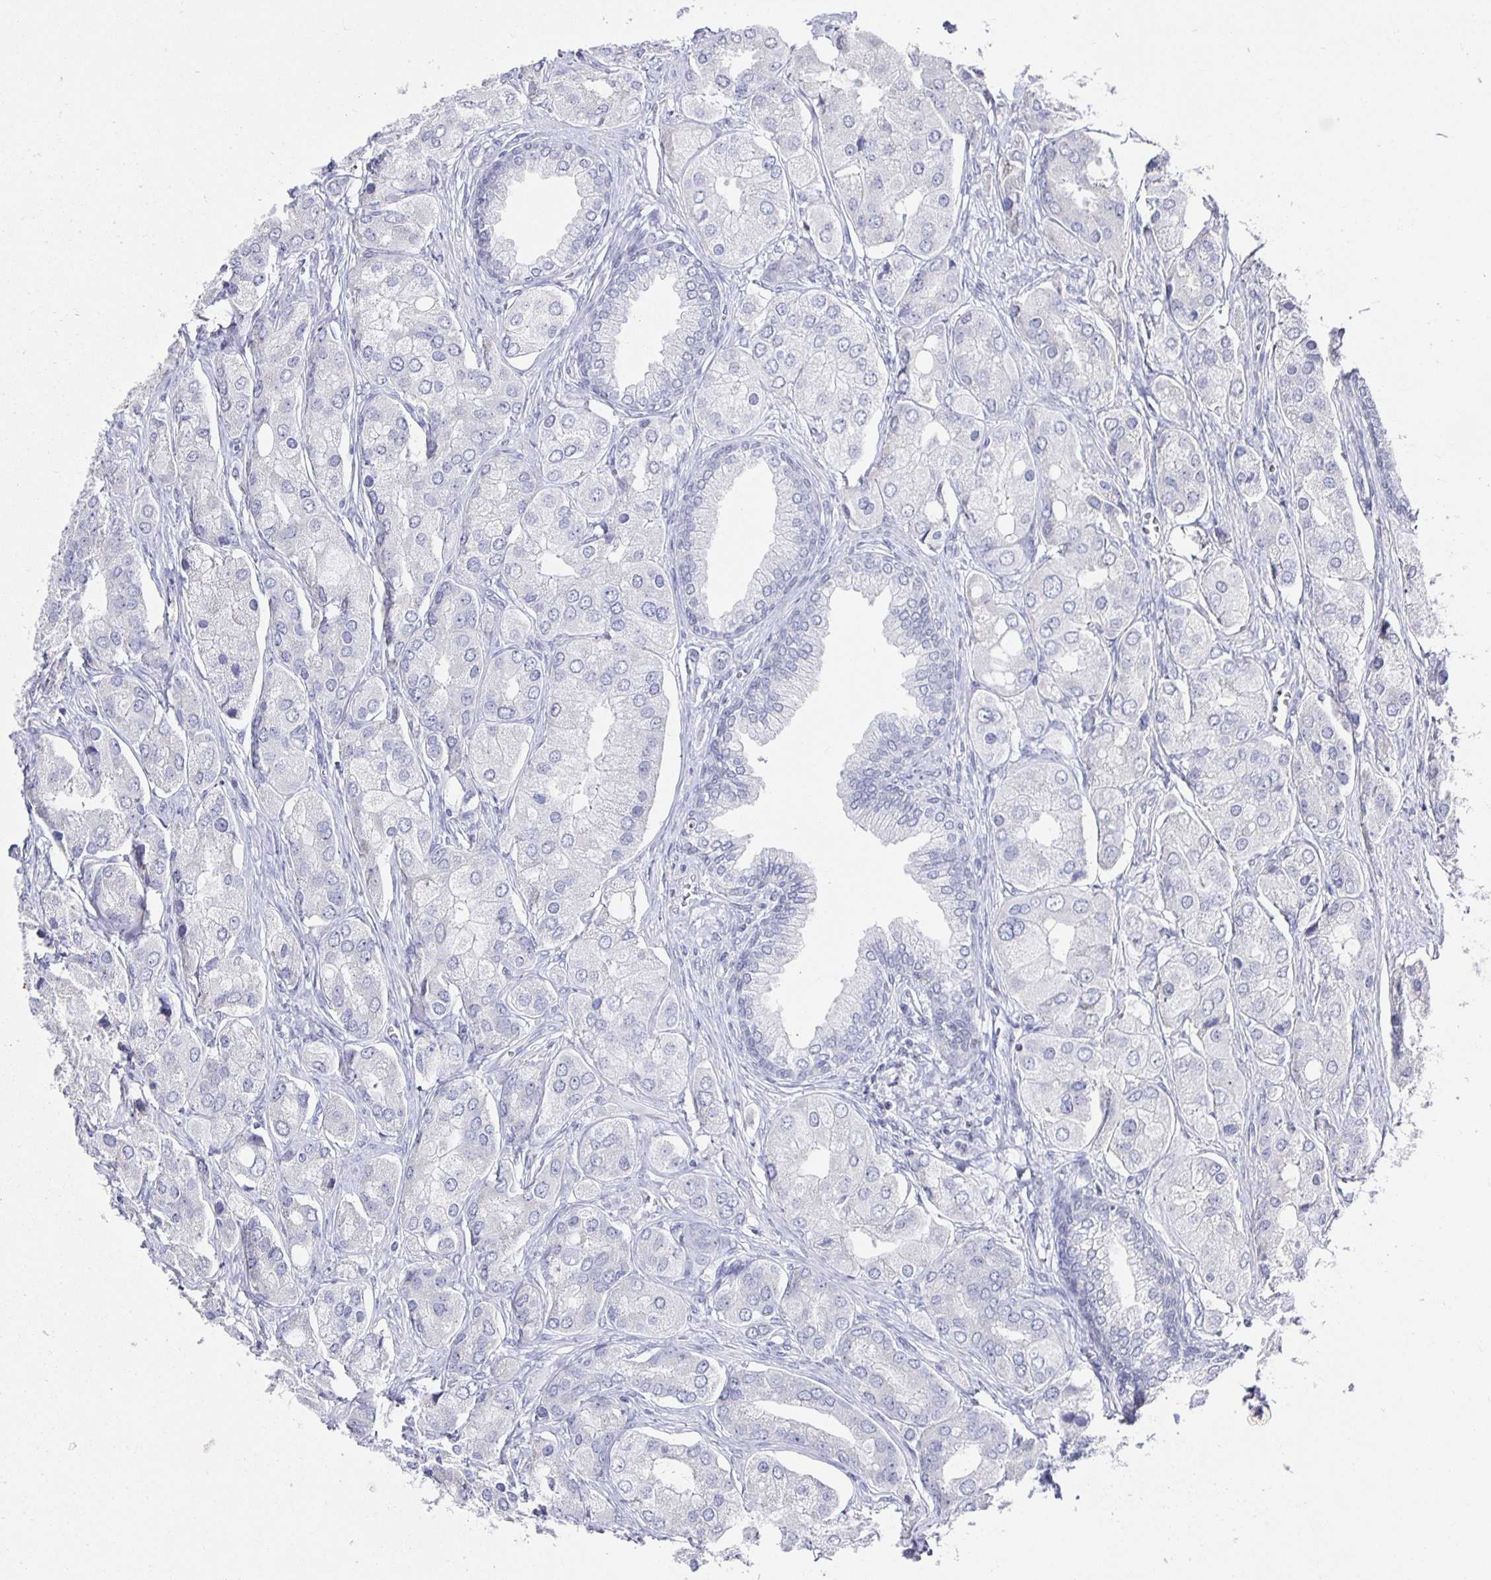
{"staining": {"intensity": "negative", "quantity": "none", "location": "none"}, "tissue": "prostate cancer", "cell_type": "Tumor cells", "image_type": "cancer", "snomed": [{"axis": "morphology", "description": "Adenocarcinoma, Low grade"}, {"axis": "topography", "description": "Prostate"}], "caption": "Human prostate cancer stained for a protein using immunohistochemistry demonstrates no expression in tumor cells.", "gene": "RUNX2", "patient": {"sex": "male", "age": 69}}